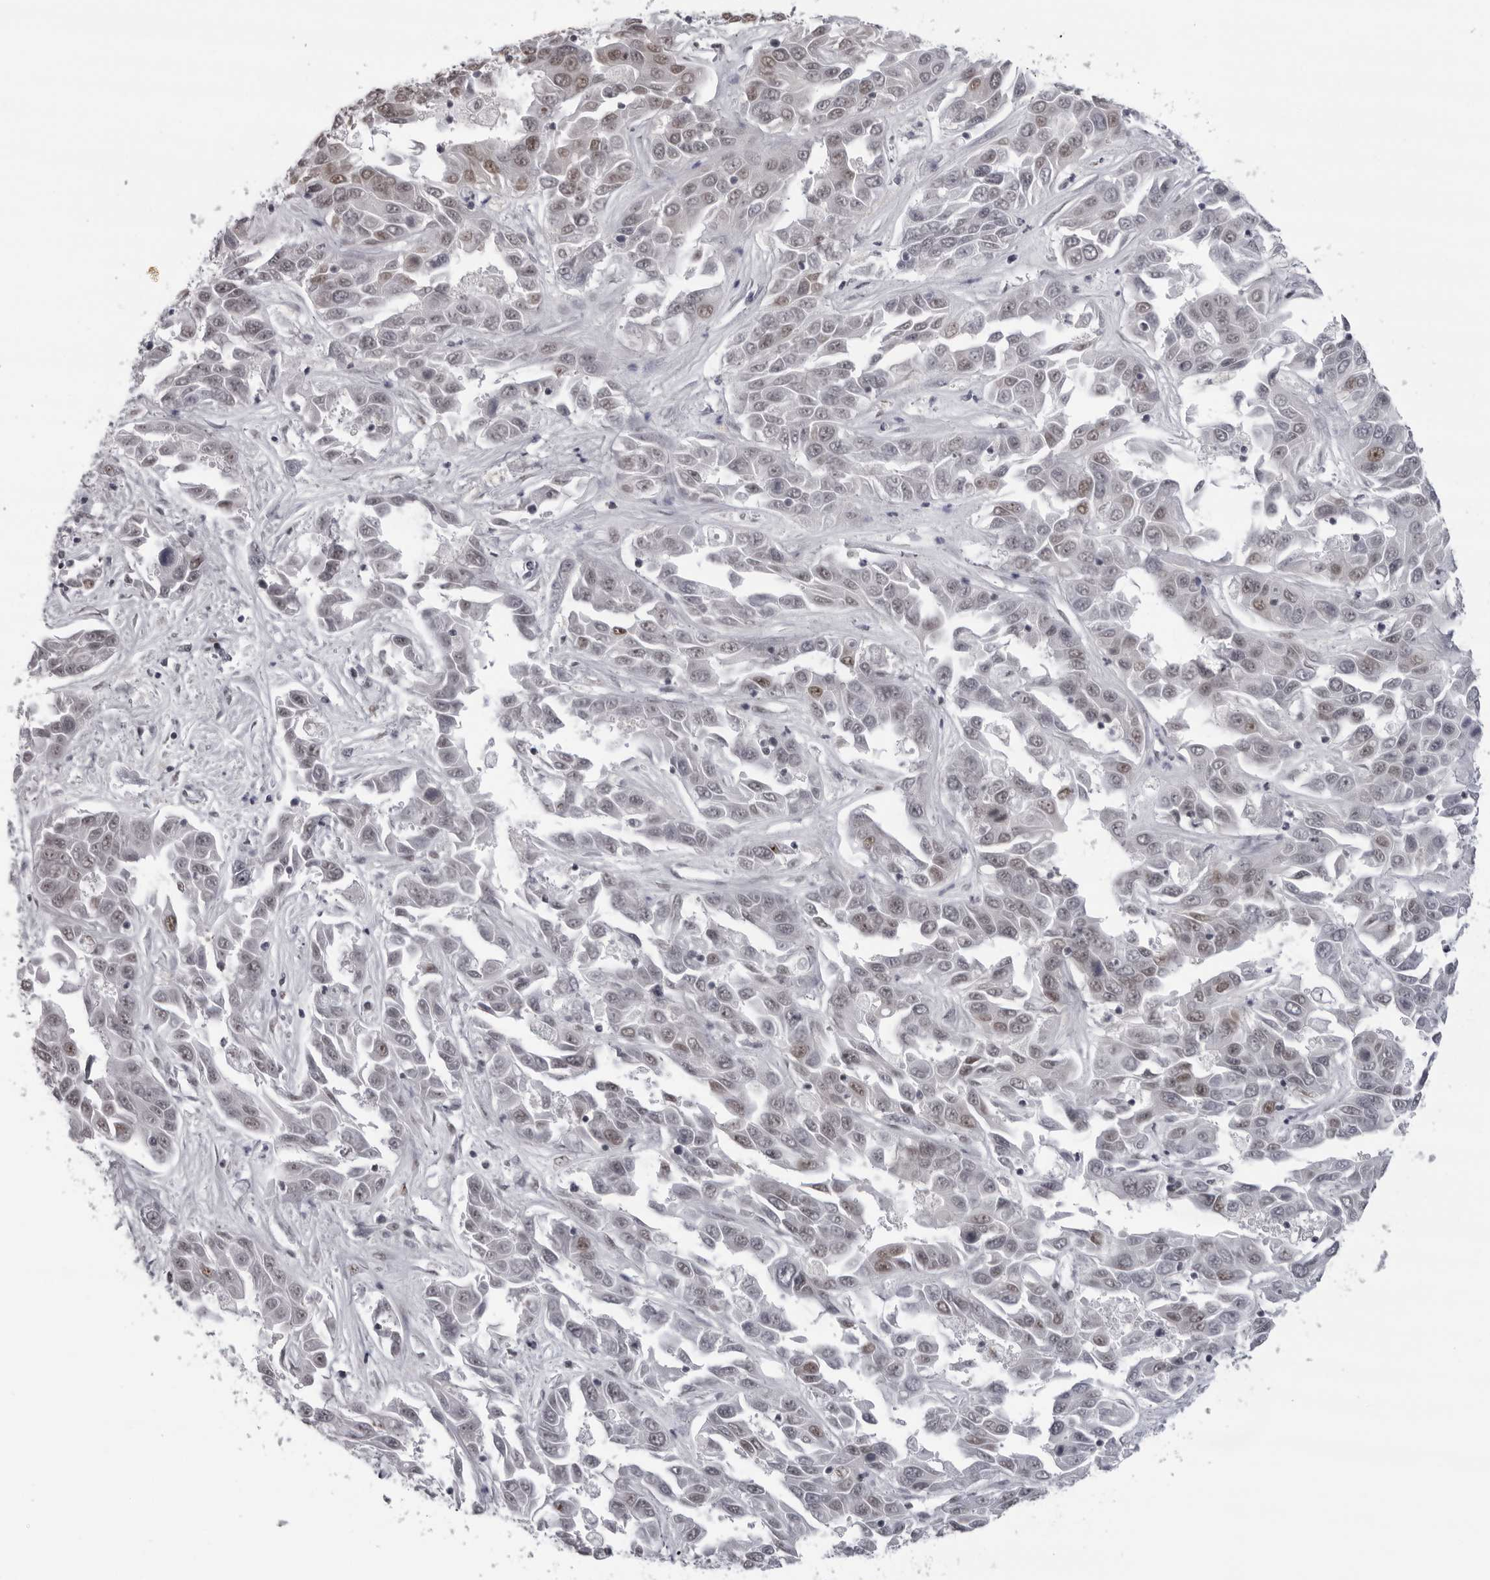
{"staining": {"intensity": "weak", "quantity": ">75%", "location": "nuclear"}, "tissue": "liver cancer", "cell_type": "Tumor cells", "image_type": "cancer", "snomed": [{"axis": "morphology", "description": "Cholangiocarcinoma"}, {"axis": "topography", "description": "Liver"}], "caption": "A micrograph showing weak nuclear expression in approximately >75% of tumor cells in cholangiocarcinoma (liver), as visualized by brown immunohistochemical staining.", "gene": "ESPN", "patient": {"sex": "female", "age": 52}}